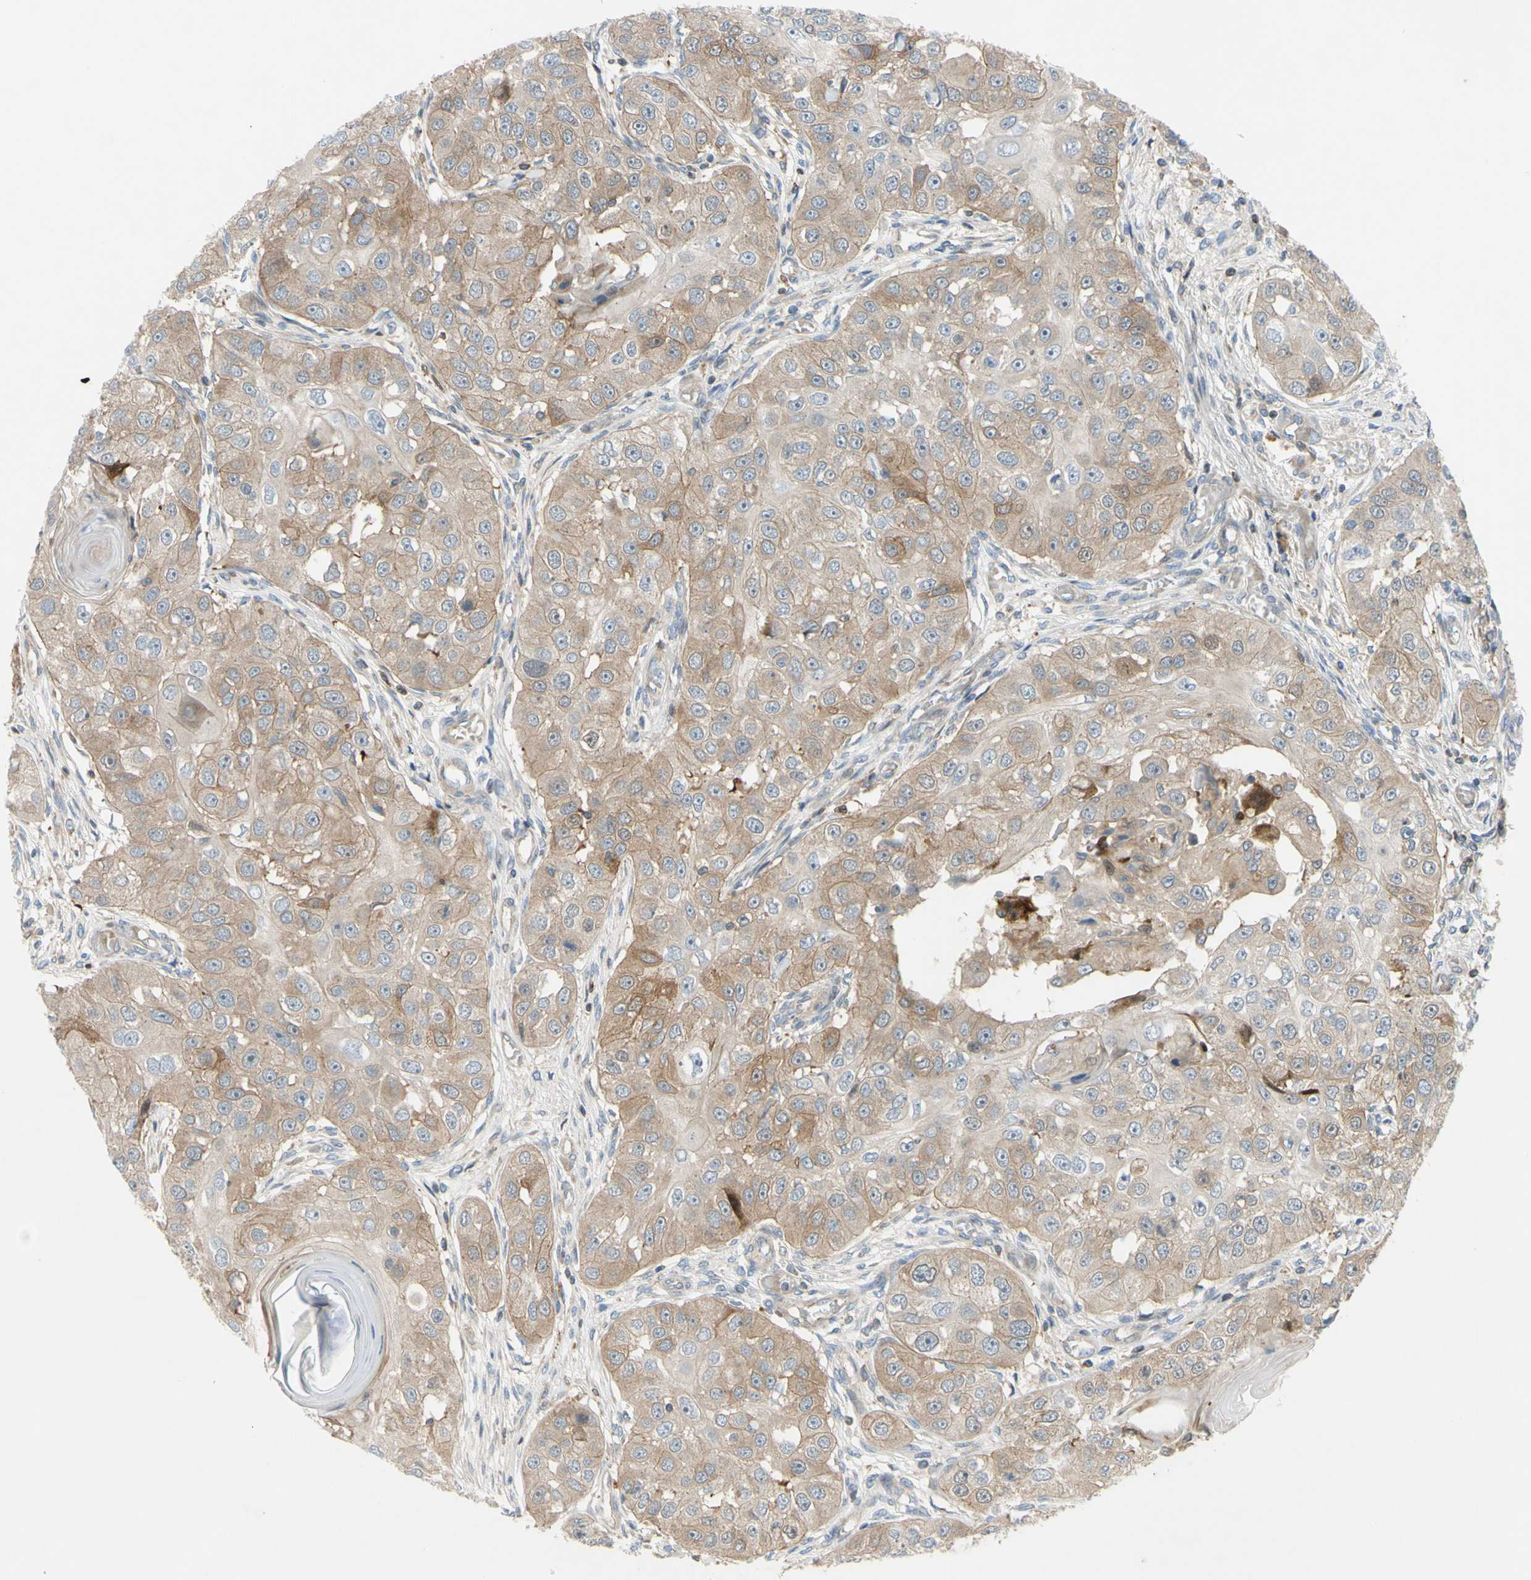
{"staining": {"intensity": "weak", "quantity": ">75%", "location": "cytoplasmic/membranous"}, "tissue": "head and neck cancer", "cell_type": "Tumor cells", "image_type": "cancer", "snomed": [{"axis": "morphology", "description": "Normal tissue, NOS"}, {"axis": "morphology", "description": "Squamous cell carcinoma, NOS"}, {"axis": "topography", "description": "Skeletal muscle"}, {"axis": "topography", "description": "Head-Neck"}], "caption": "IHC staining of head and neck squamous cell carcinoma, which reveals low levels of weak cytoplasmic/membranous positivity in approximately >75% of tumor cells indicating weak cytoplasmic/membranous protein expression. The staining was performed using DAB (brown) for protein detection and nuclei were counterstained in hematoxylin (blue).", "gene": "PAK2", "patient": {"sex": "male", "age": 51}}